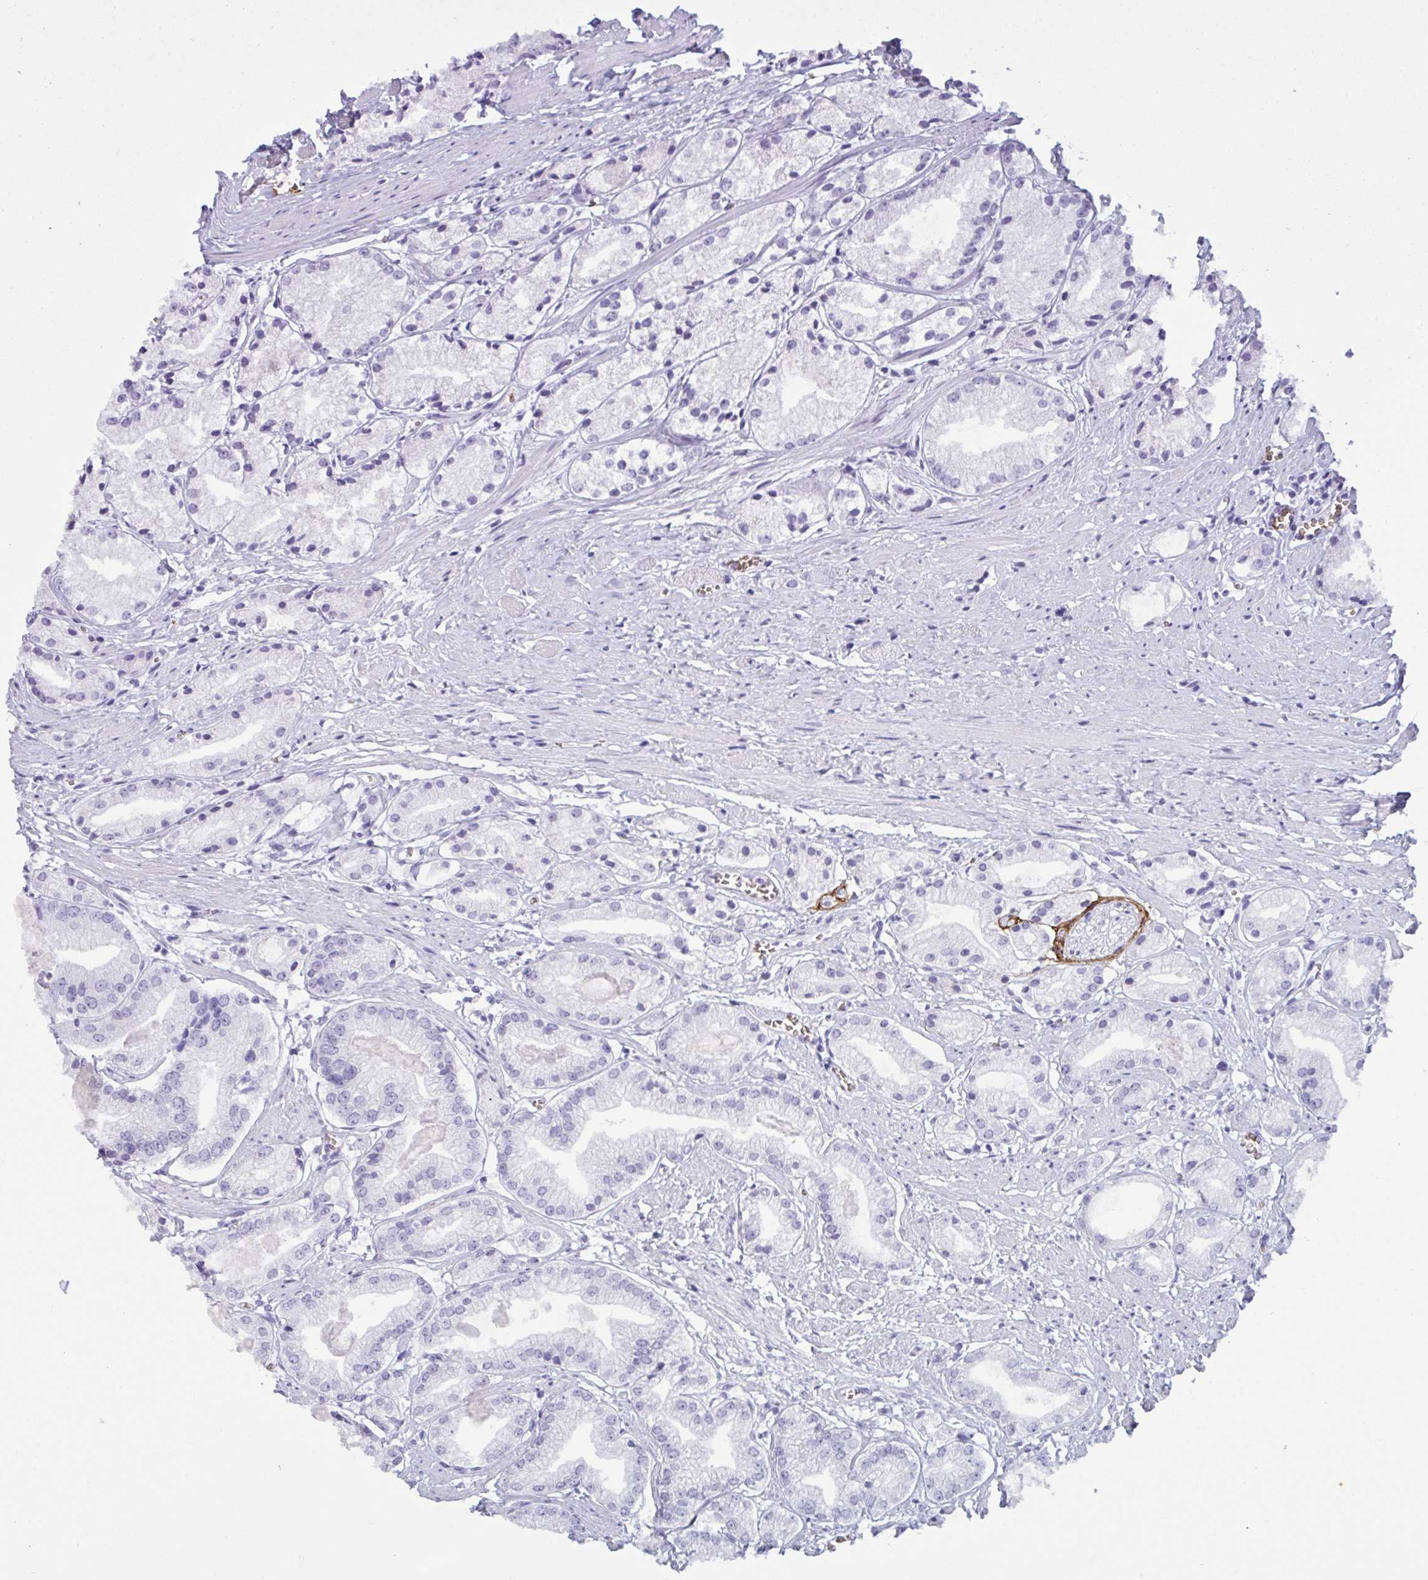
{"staining": {"intensity": "negative", "quantity": "none", "location": "none"}, "tissue": "prostate cancer", "cell_type": "Tumor cells", "image_type": "cancer", "snomed": [{"axis": "morphology", "description": "Adenocarcinoma, Low grade"}, {"axis": "topography", "description": "Prostate"}], "caption": "Prostate cancer was stained to show a protein in brown. There is no significant staining in tumor cells.", "gene": "SLC2A1", "patient": {"sex": "male", "age": 69}}